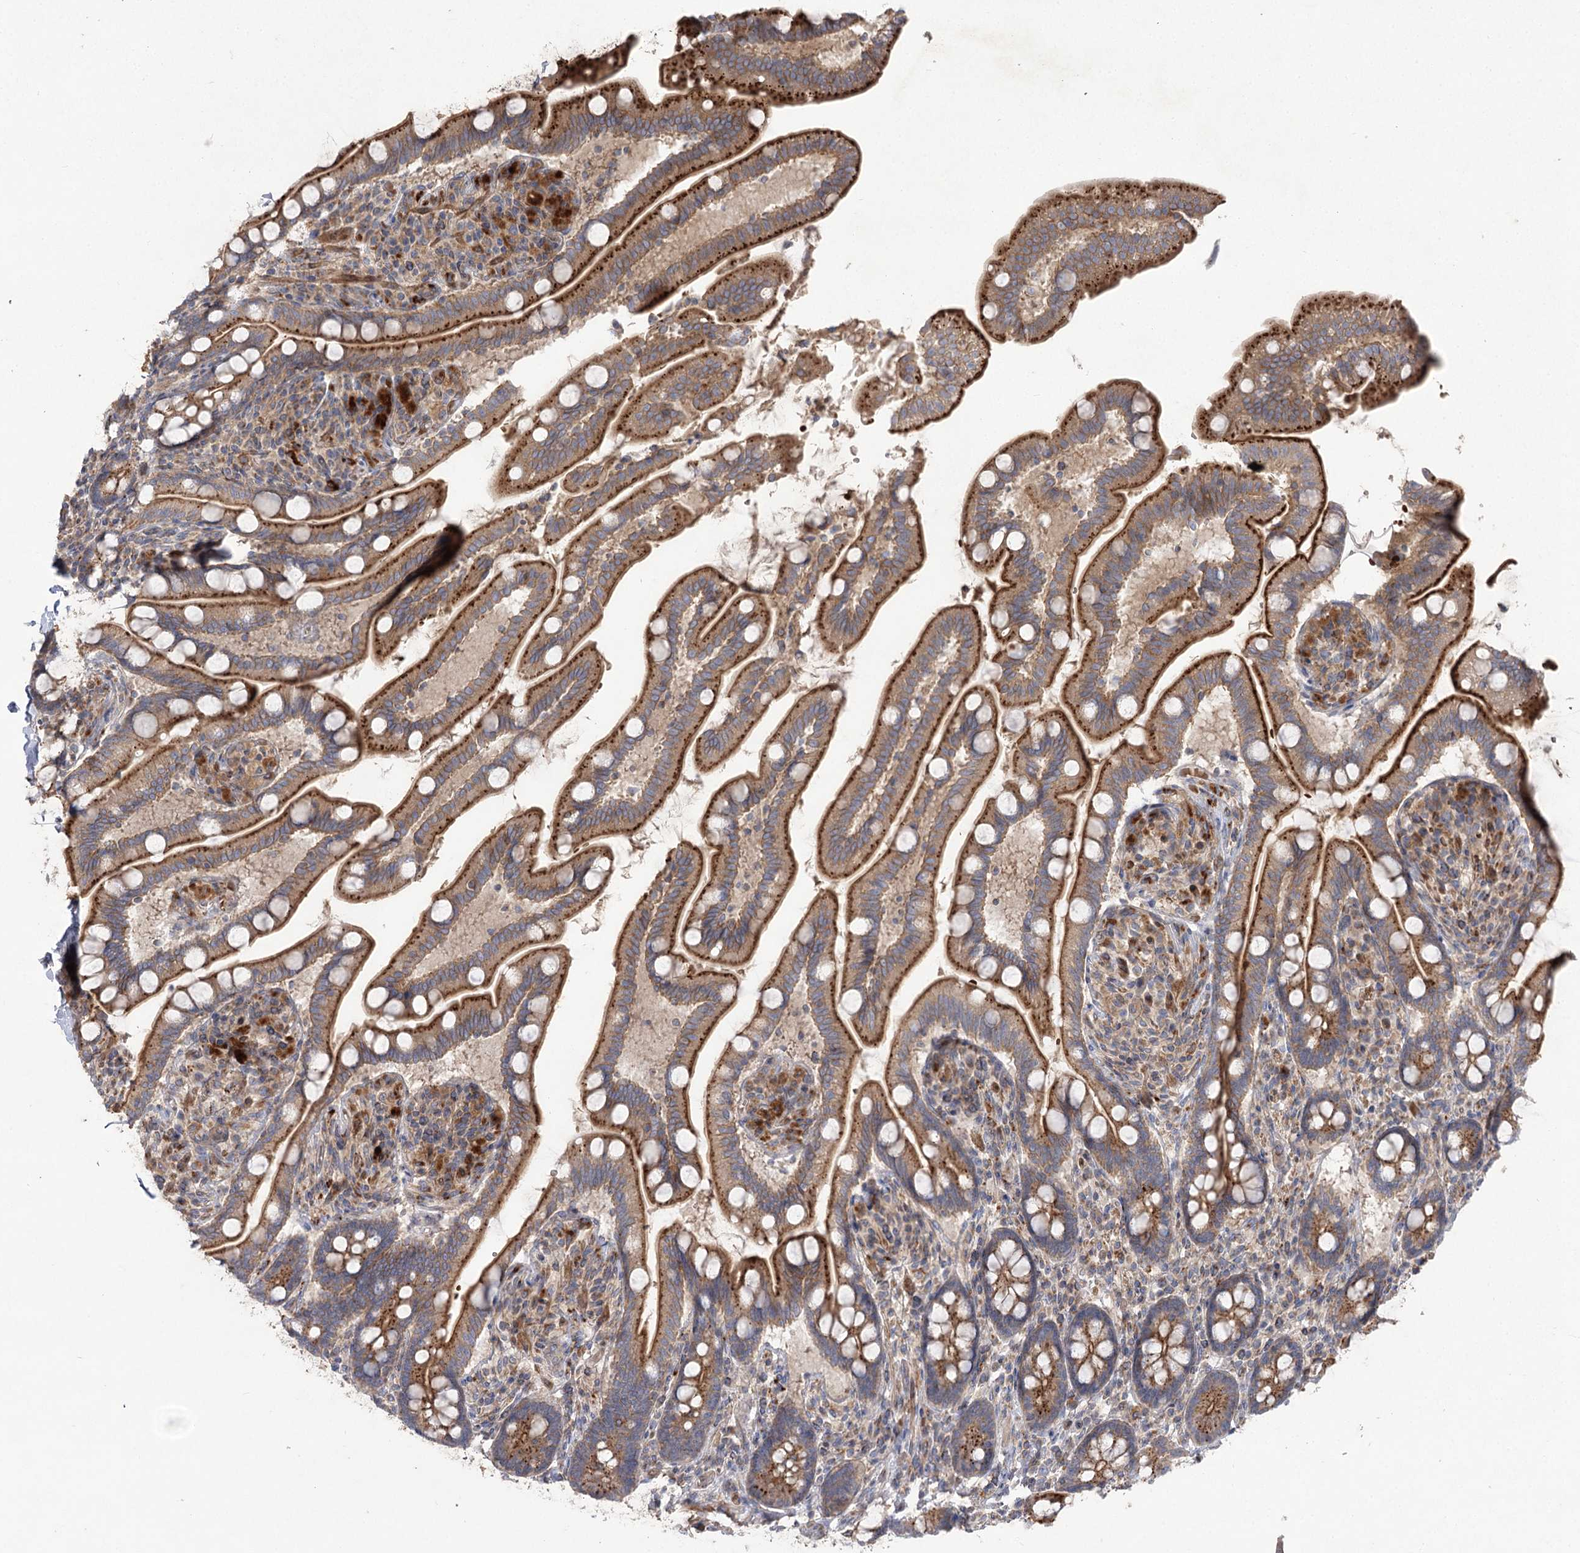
{"staining": {"intensity": "strong", "quantity": ">75%", "location": "cytoplasmic/membranous"}, "tissue": "small intestine", "cell_type": "Glandular cells", "image_type": "normal", "snomed": [{"axis": "morphology", "description": "Normal tissue, NOS"}, {"axis": "topography", "description": "Small intestine"}], "caption": "A brown stain shows strong cytoplasmic/membranous positivity of a protein in glandular cells of unremarkable human small intestine. Nuclei are stained in blue.", "gene": "KIAA0825", "patient": {"sex": "female", "age": 64}}